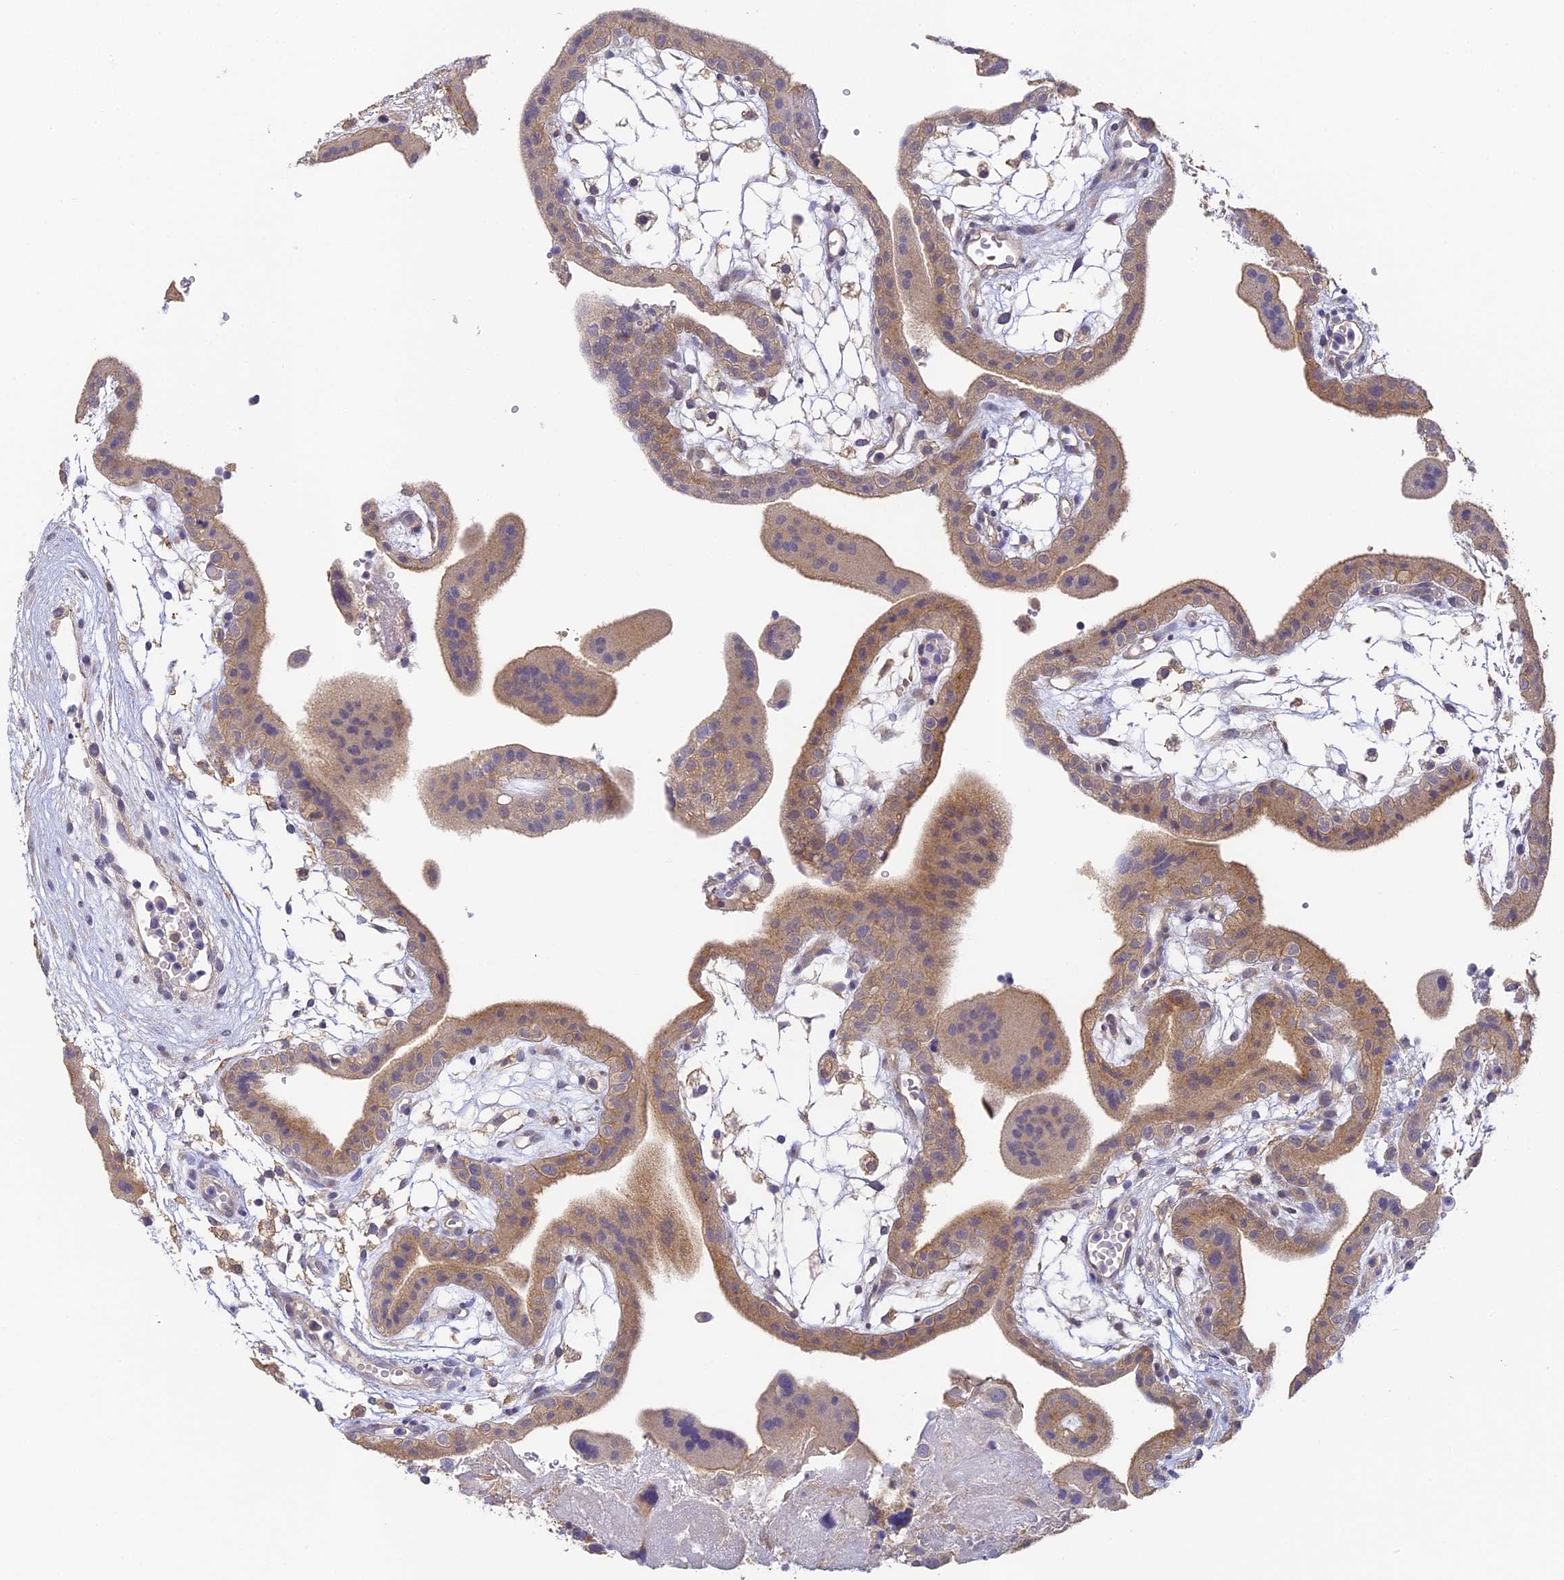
{"staining": {"intensity": "negative", "quantity": "none", "location": "none"}, "tissue": "placenta", "cell_type": "Decidual cells", "image_type": "normal", "snomed": [{"axis": "morphology", "description": "Normal tissue, NOS"}, {"axis": "topography", "description": "Placenta"}], "caption": "Placenta was stained to show a protein in brown. There is no significant staining in decidual cells. (DAB (3,3'-diaminobenzidine) immunohistochemistry (IHC), high magnification).", "gene": "YAE1", "patient": {"sex": "female", "age": 18}}